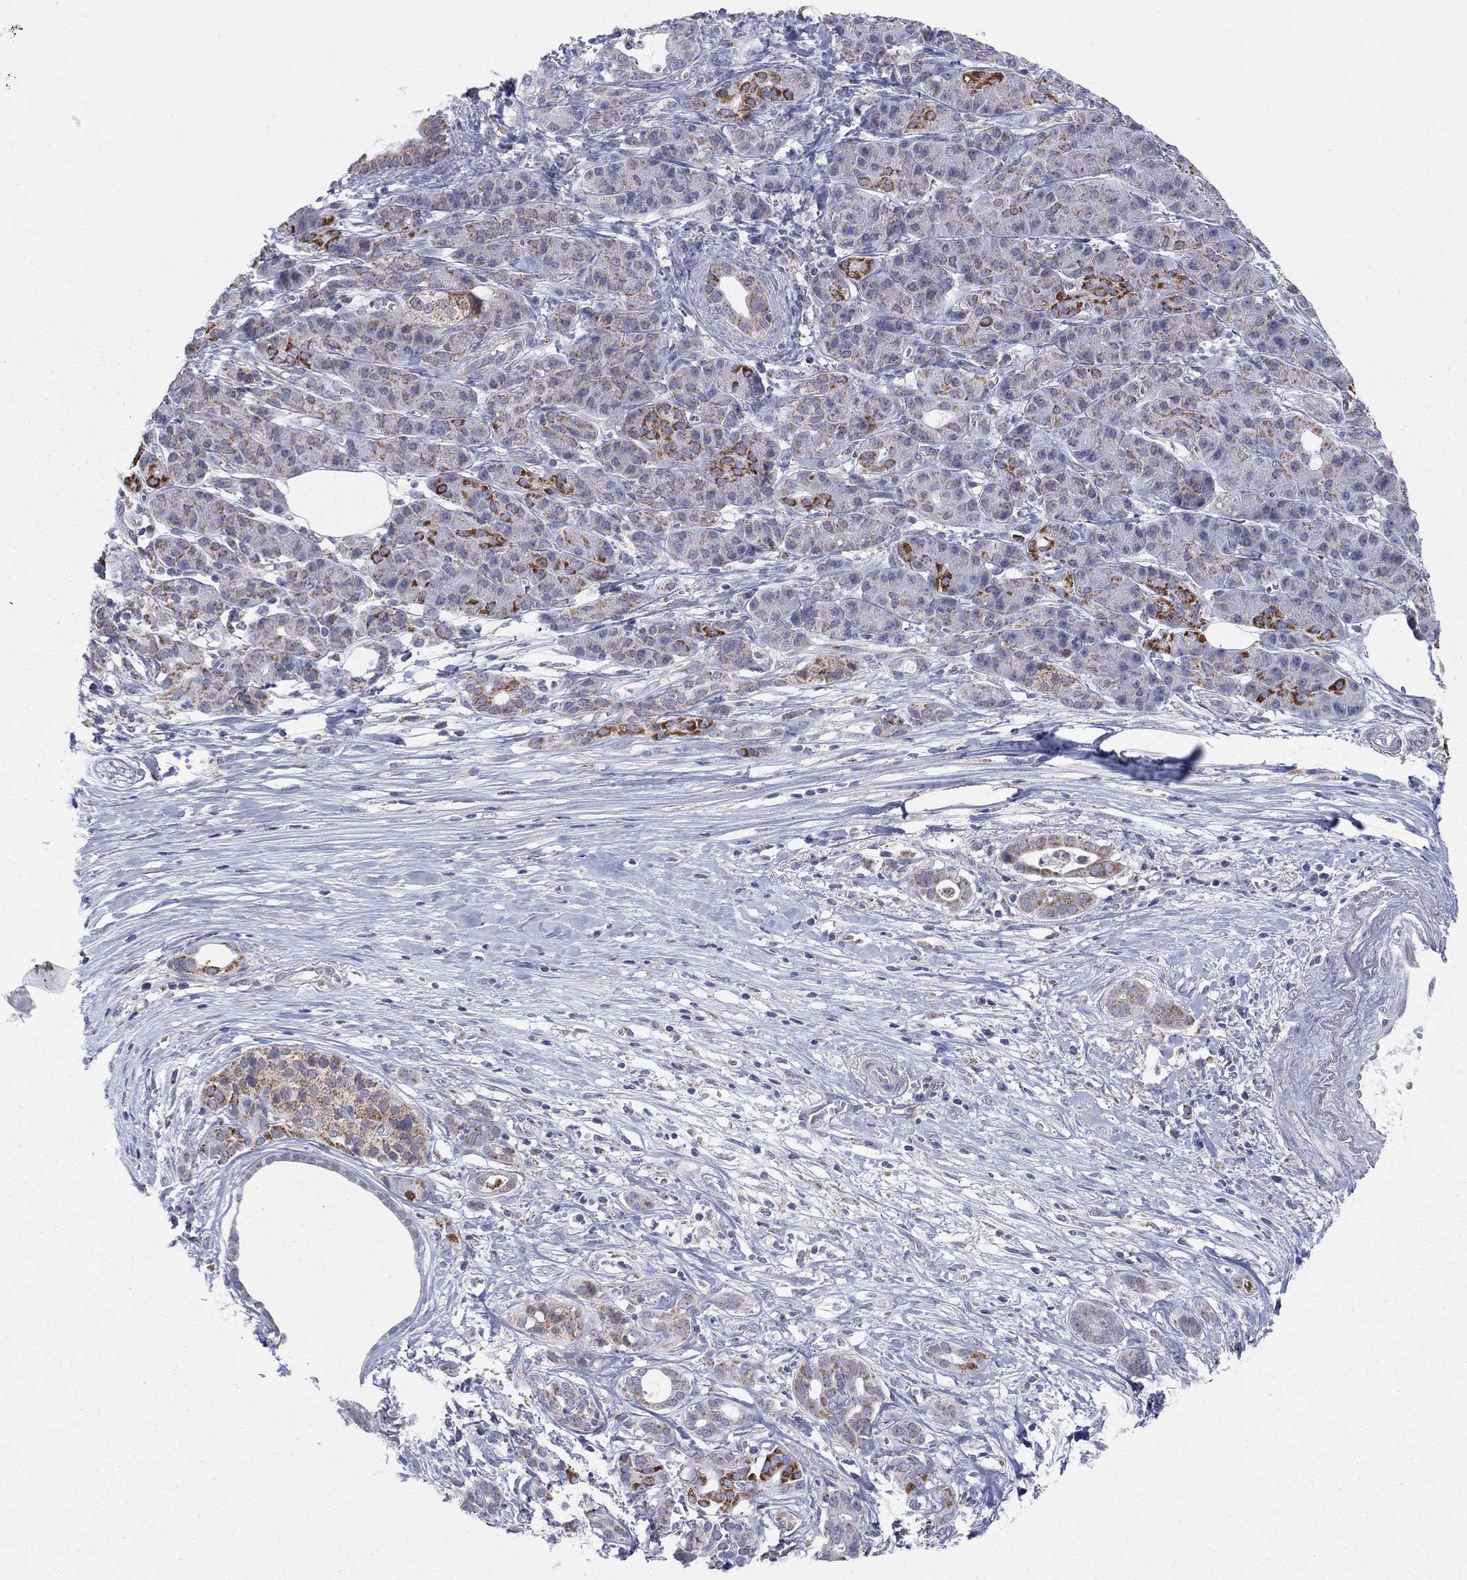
{"staining": {"intensity": "strong", "quantity": "<25%", "location": "cytoplasmic/membranous"}, "tissue": "pancreatic cancer", "cell_type": "Tumor cells", "image_type": "cancer", "snomed": [{"axis": "morphology", "description": "Adenocarcinoma, NOS"}, {"axis": "topography", "description": "Pancreas"}], "caption": "Immunohistochemical staining of adenocarcinoma (pancreatic) exhibits medium levels of strong cytoplasmic/membranous positivity in approximately <25% of tumor cells.", "gene": "KISS1R", "patient": {"sex": "male", "age": 61}}